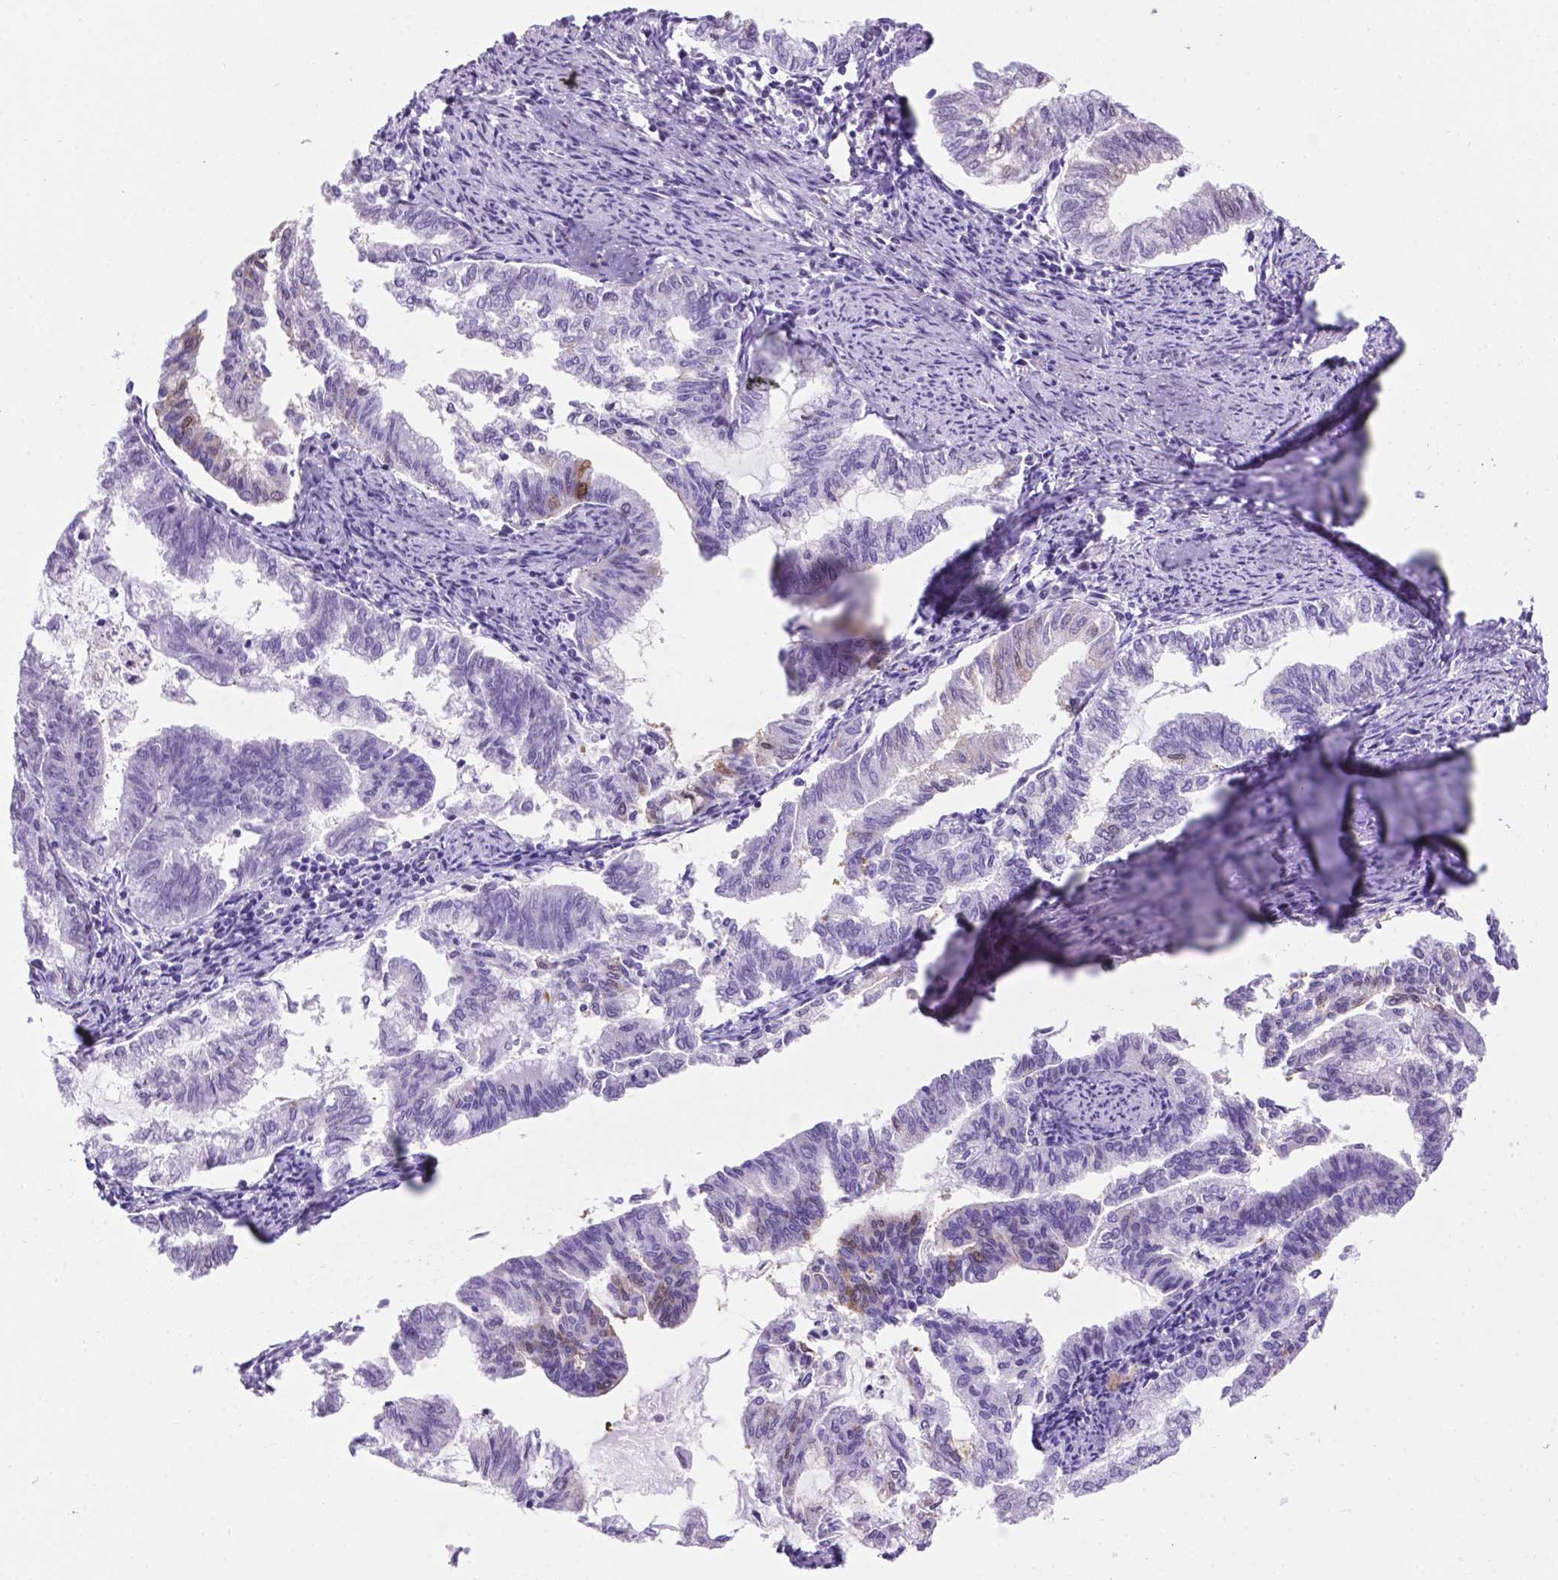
{"staining": {"intensity": "moderate", "quantity": "<25%", "location": "nuclear"}, "tissue": "endometrial cancer", "cell_type": "Tumor cells", "image_type": "cancer", "snomed": [{"axis": "morphology", "description": "Adenocarcinoma, NOS"}, {"axis": "topography", "description": "Endometrium"}], "caption": "Adenocarcinoma (endometrial) stained with a brown dye exhibits moderate nuclear positive staining in about <25% of tumor cells.", "gene": "C17orf107", "patient": {"sex": "female", "age": 79}}